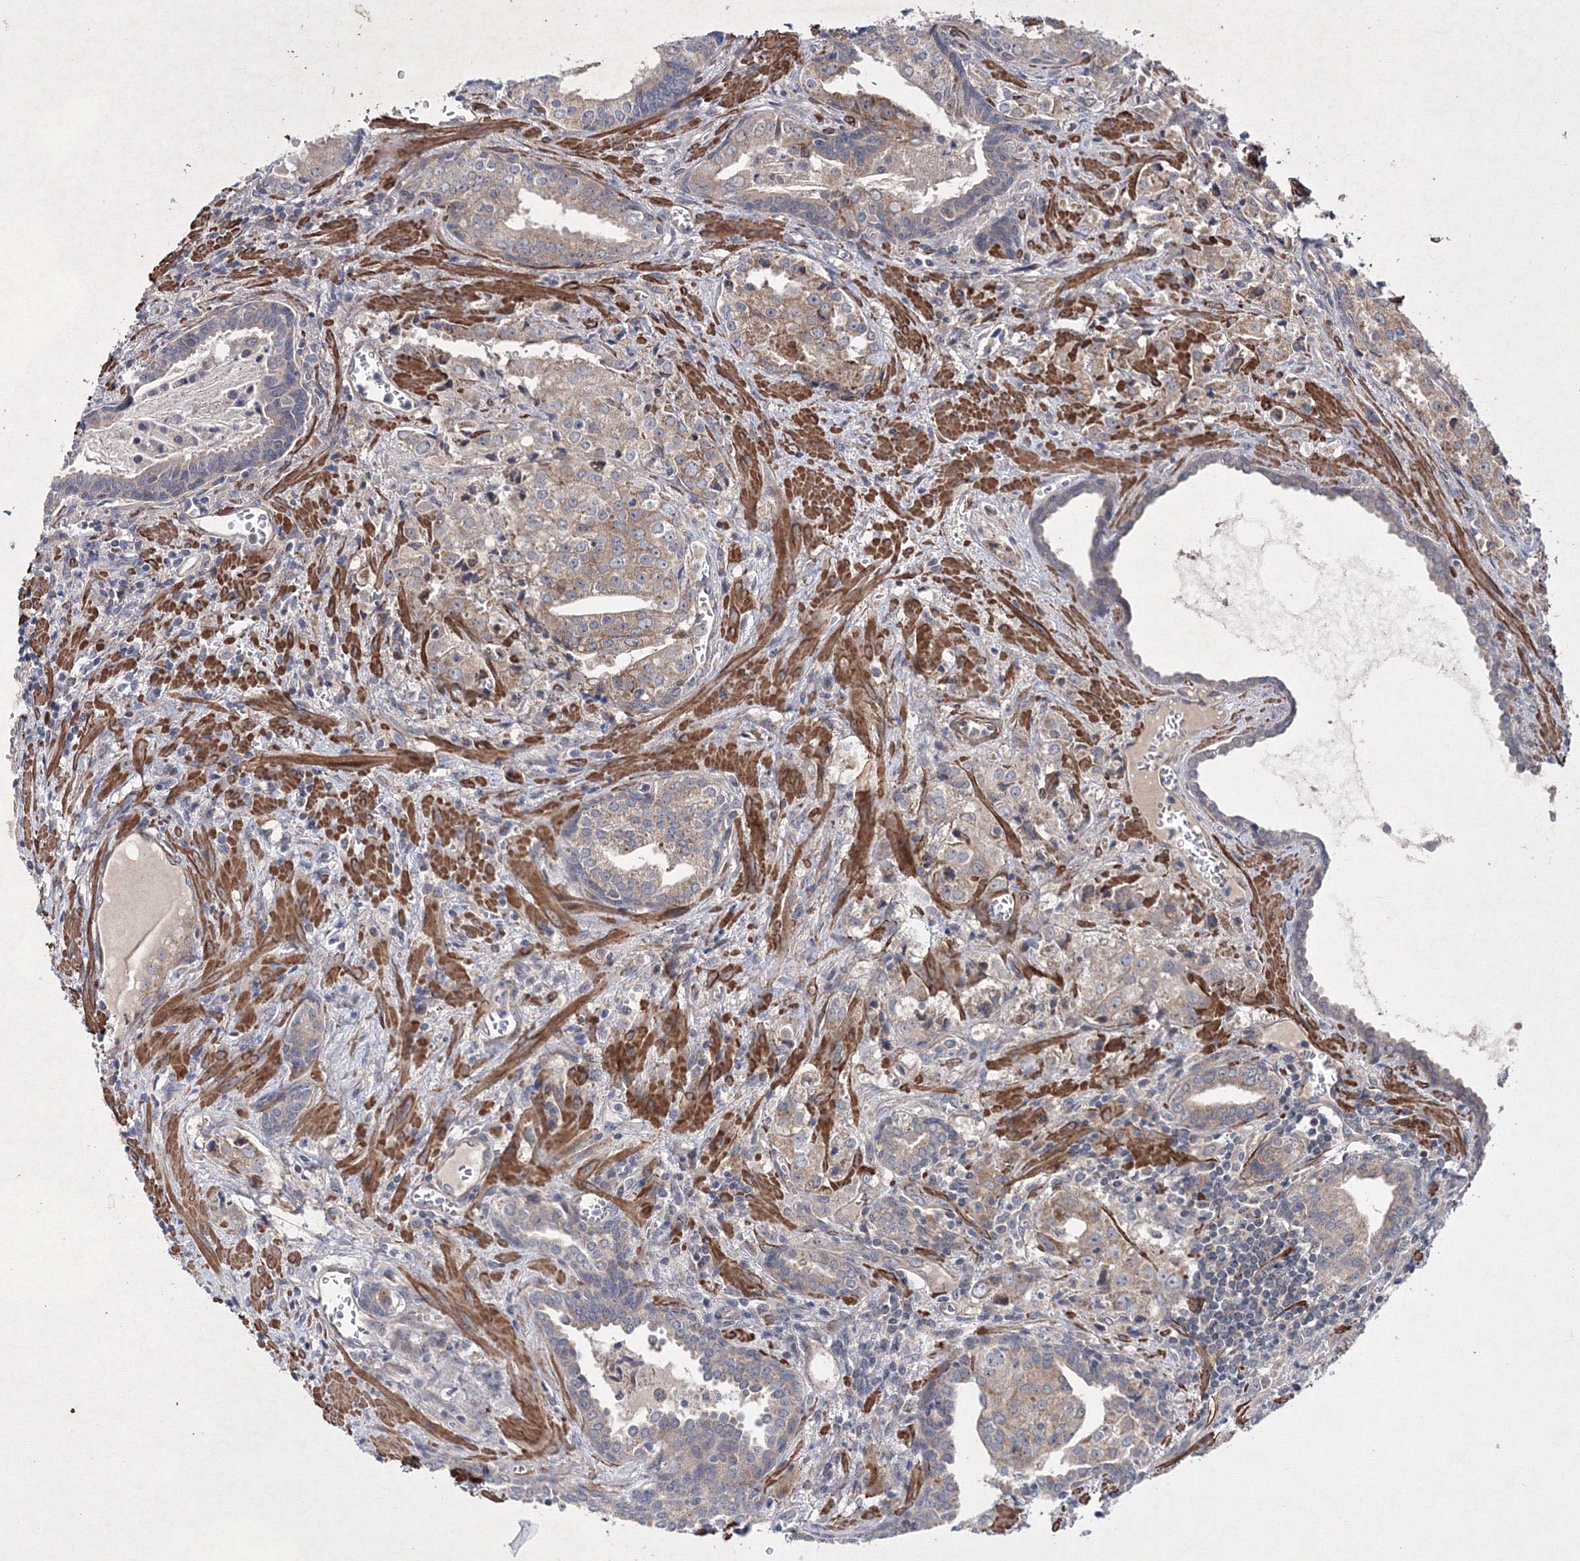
{"staining": {"intensity": "weak", "quantity": ">75%", "location": "cytoplasmic/membranous"}, "tissue": "prostate cancer", "cell_type": "Tumor cells", "image_type": "cancer", "snomed": [{"axis": "morphology", "description": "Adenocarcinoma, High grade"}, {"axis": "topography", "description": "Prostate"}], "caption": "An immunohistochemistry image of tumor tissue is shown. Protein staining in brown shows weak cytoplasmic/membranous positivity in prostate cancer (adenocarcinoma (high-grade)) within tumor cells.", "gene": "GFM1", "patient": {"sex": "male", "age": 68}}